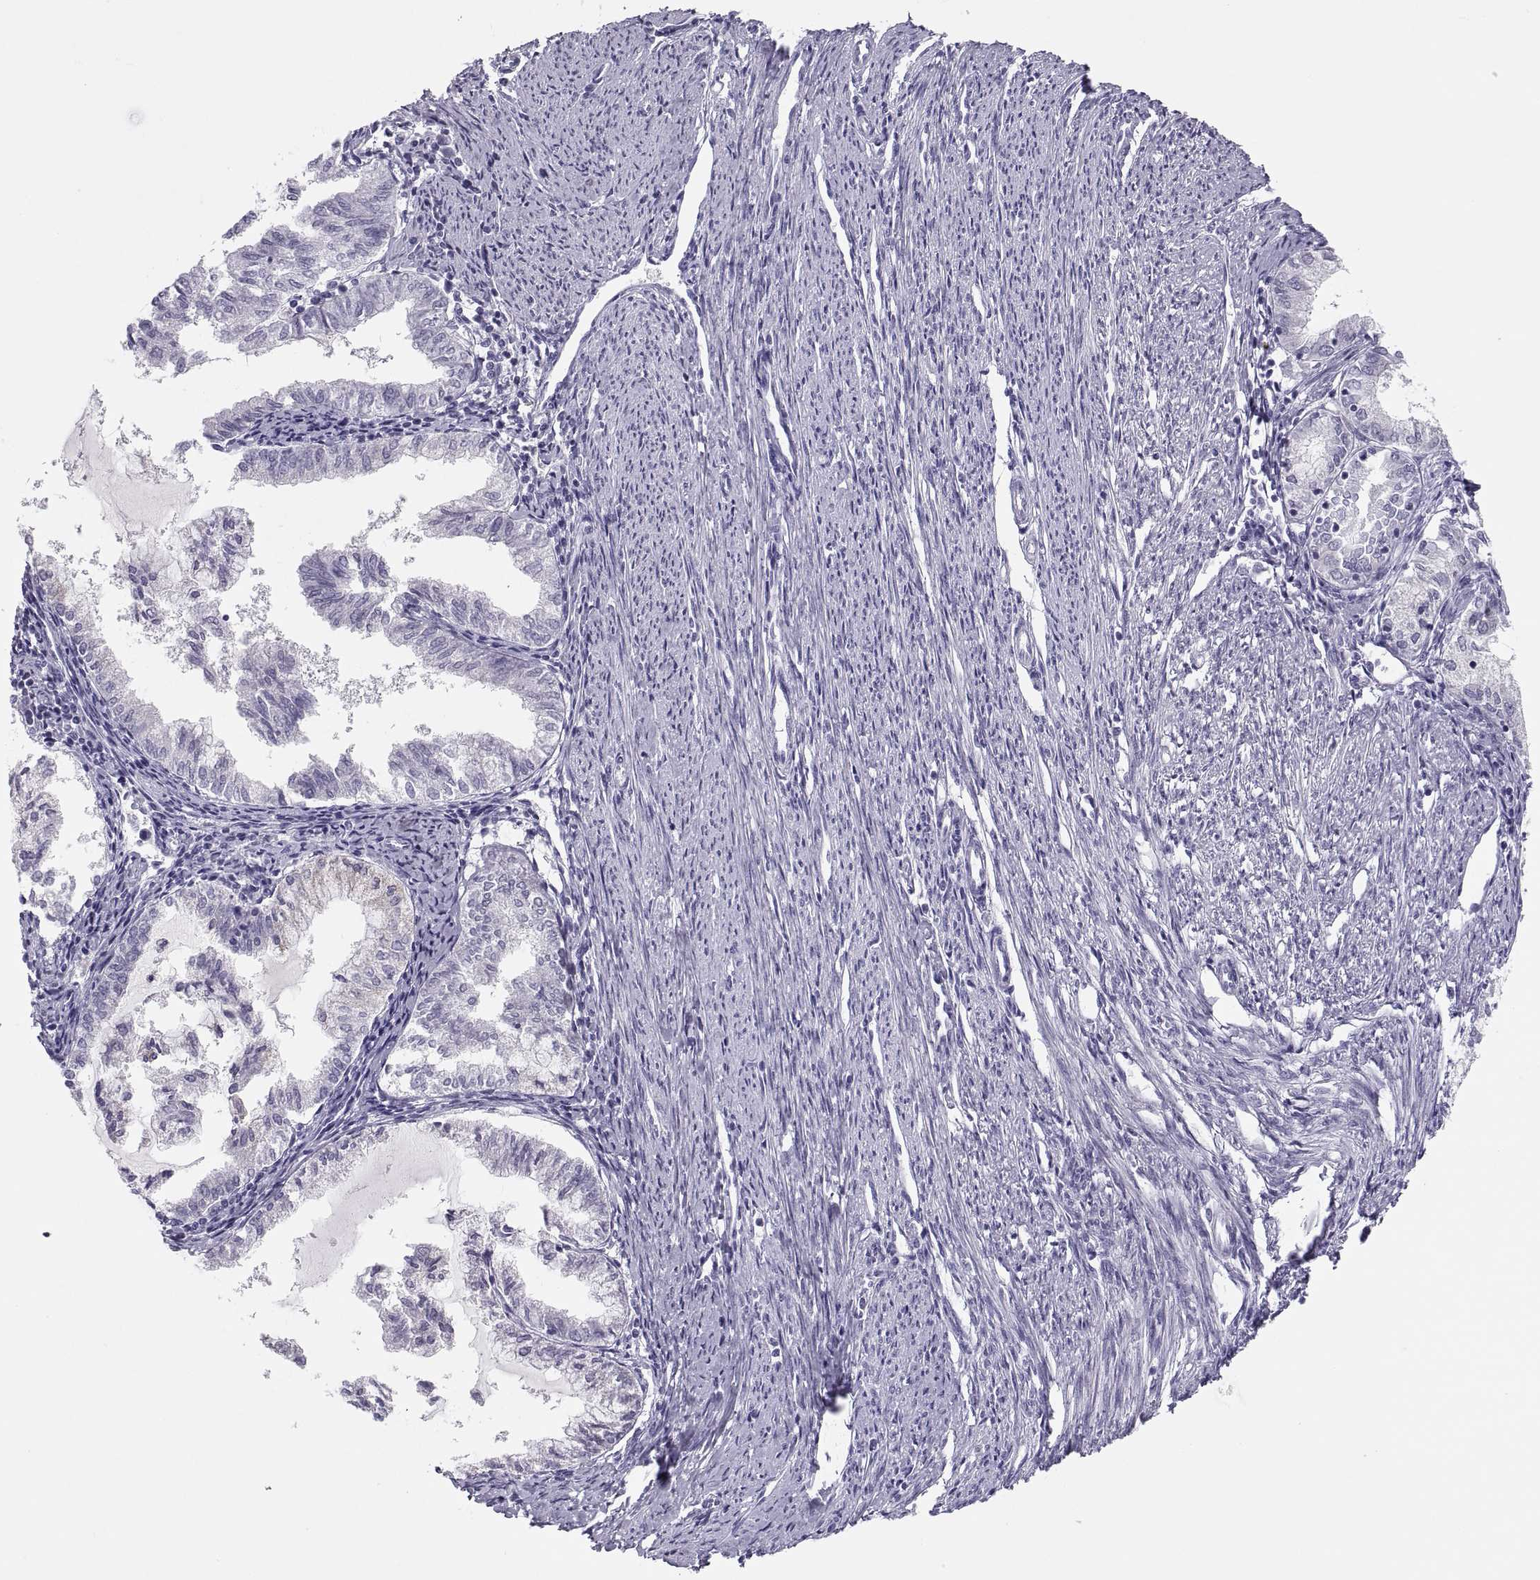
{"staining": {"intensity": "negative", "quantity": "none", "location": "none"}, "tissue": "endometrial cancer", "cell_type": "Tumor cells", "image_type": "cancer", "snomed": [{"axis": "morphology", "description": "Adenocarcinoma, NOS"}, {"axis": "topography", "description": "Endometrium"}], "caption": "Human endometrial adenocarcinoma stained for a protein using immunohistochemistry demonstrates no staining in tumor cells.", "gene": "MAGEB2", "patient": {"sex": "female", "age": 79}}